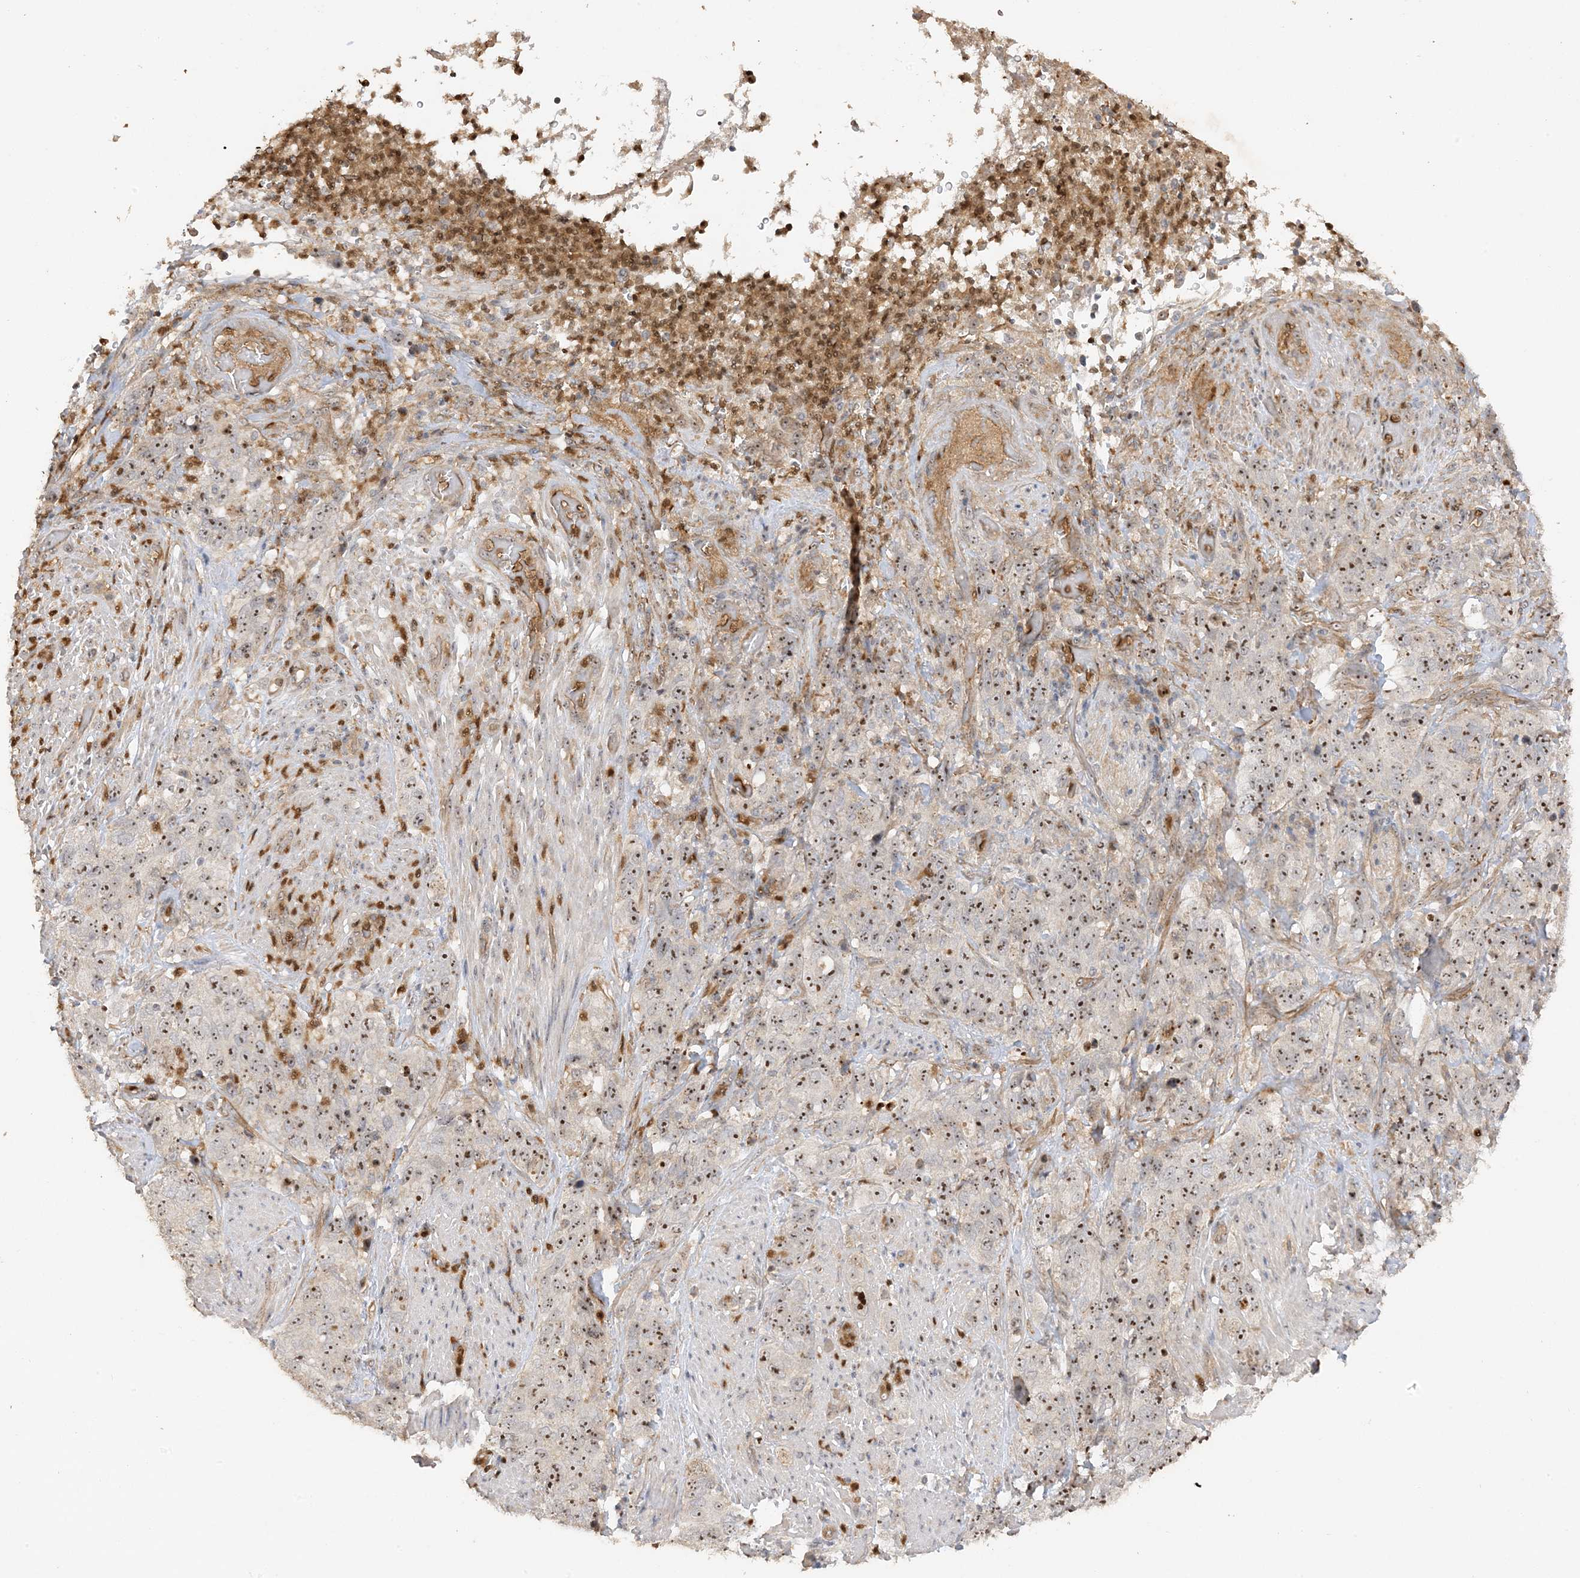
{"staining": {"intensity": "moderate", "quantity": ">75%", "location": "nuclear"}, "tissue": "stomach cancer", "cell_type": "Tumor cells", "image_type": "cancer", "snomed": [{"axis": "morphology", "description": "Adenocarcinoma, NOS"}, {"axis": "topography", "description": "Stomach"}], "caption": "High-power microscopy captured an immunohistochemistry photomicrograph of stomach cancer, revealing moderate nuclear positivity in about >75% of tumor cells. The protein is stained brown, and the nuclei are stained in blue (DAB (3,3'-diaminobenzidine) IHC with brightfield microscopy, high magnification).", "gene": "DDX18", "patient": {"sex": "male", "age": 48}}